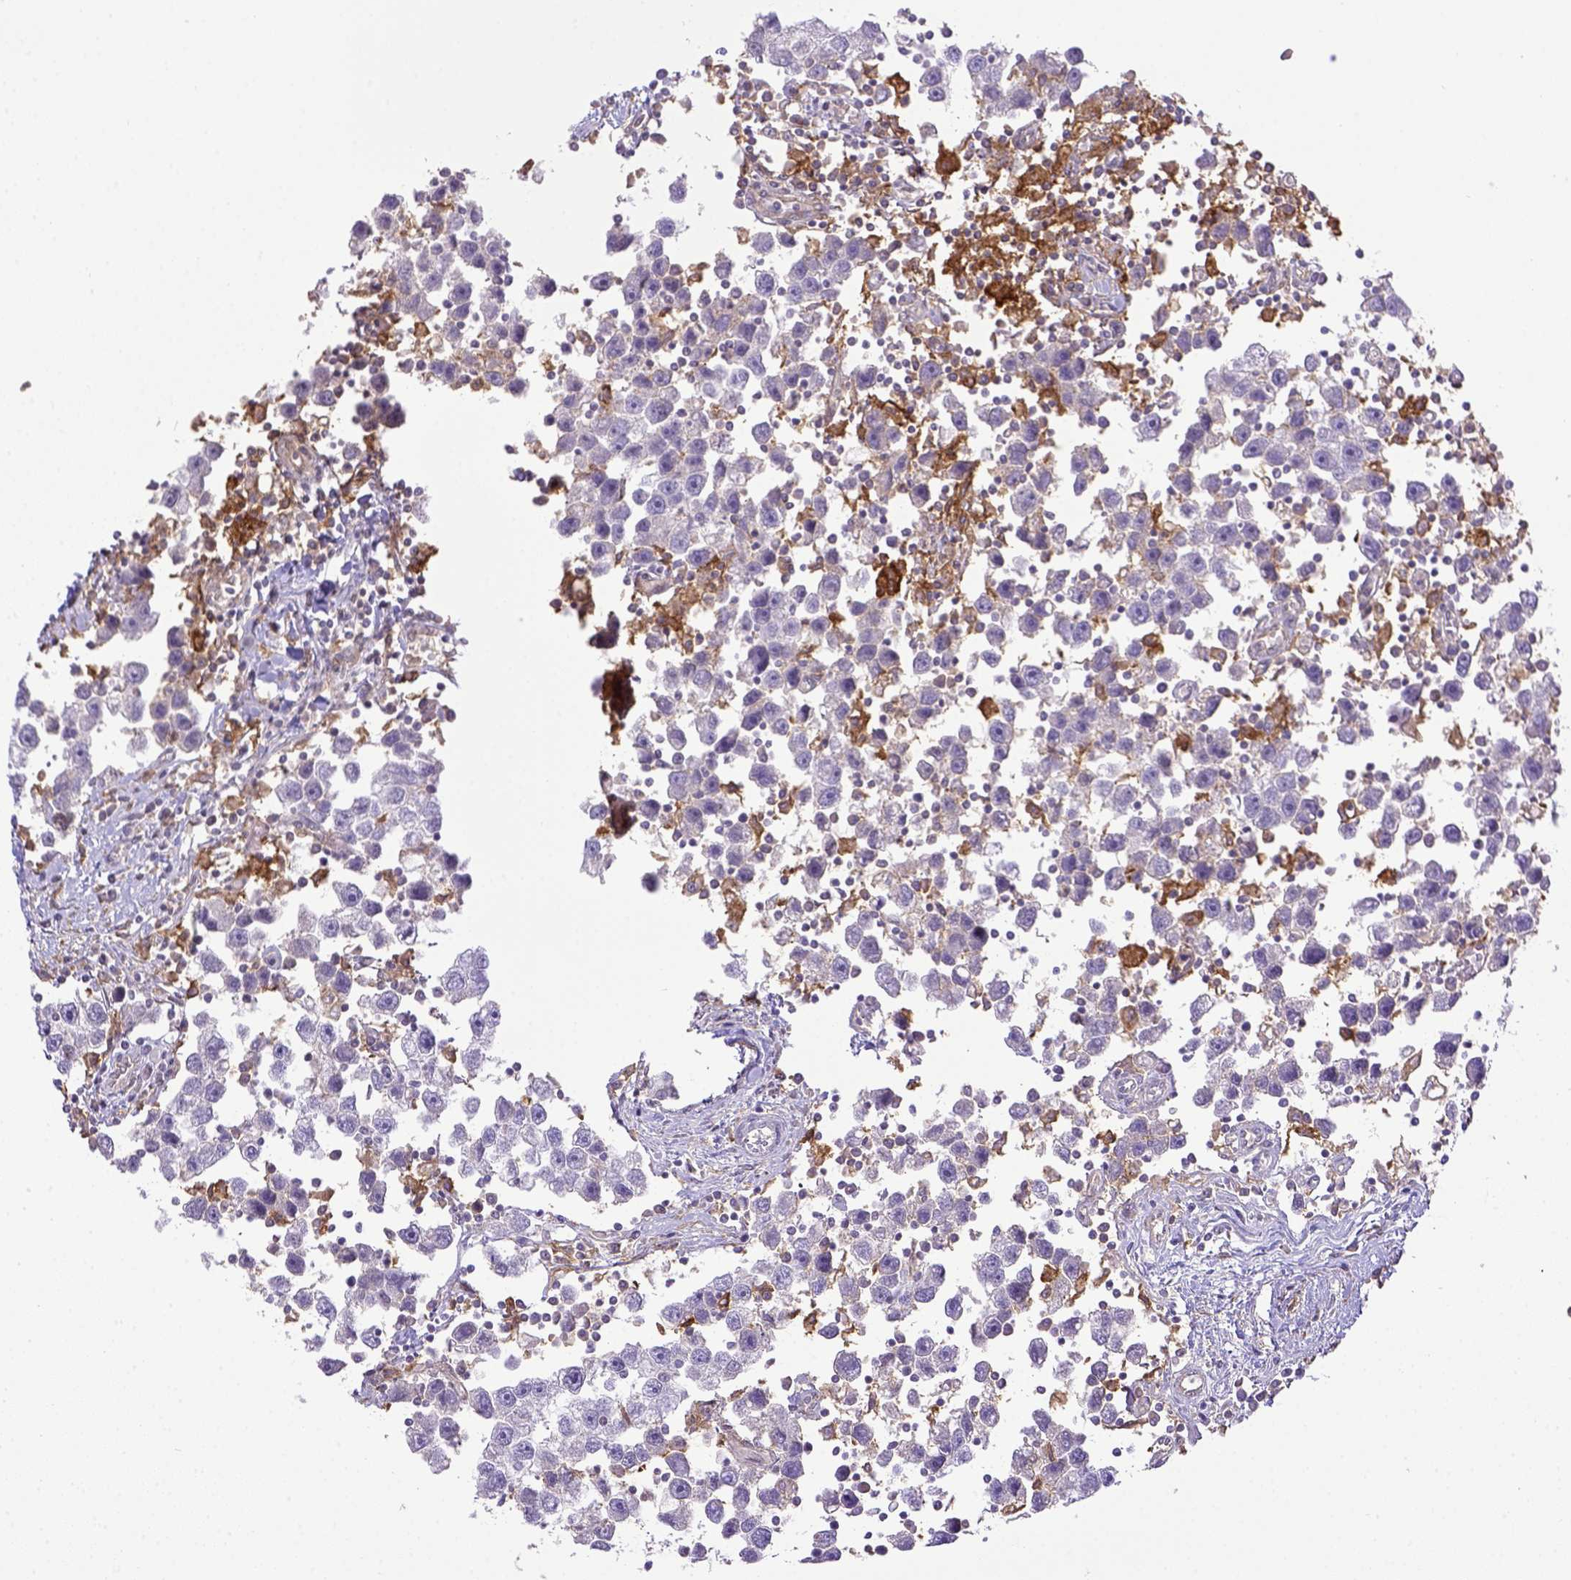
{"staining": {"intensity": "negative", "quantity": "none", "location": "none"}, "tissue": "testis cancer", "cell_type": "Tumor cells", "image_type": "cancer", "snomed": [{"axis": "morphology", "description": "Seminoma, NOS"}, {"axis": "topography", "description": "Testis"}], "caption": "High magnification brightfield microscopy of testis cancer (seminoma) stained with DAB (brown) and counterstained with hematoxylin (blue): tumor cells show no significant staining. (DAB immunohistochemistry (IHC) visualized using brightfield microscopy, high magnification).", "gene": "CD40", "patient": {"sex": "male", "age": 30}}